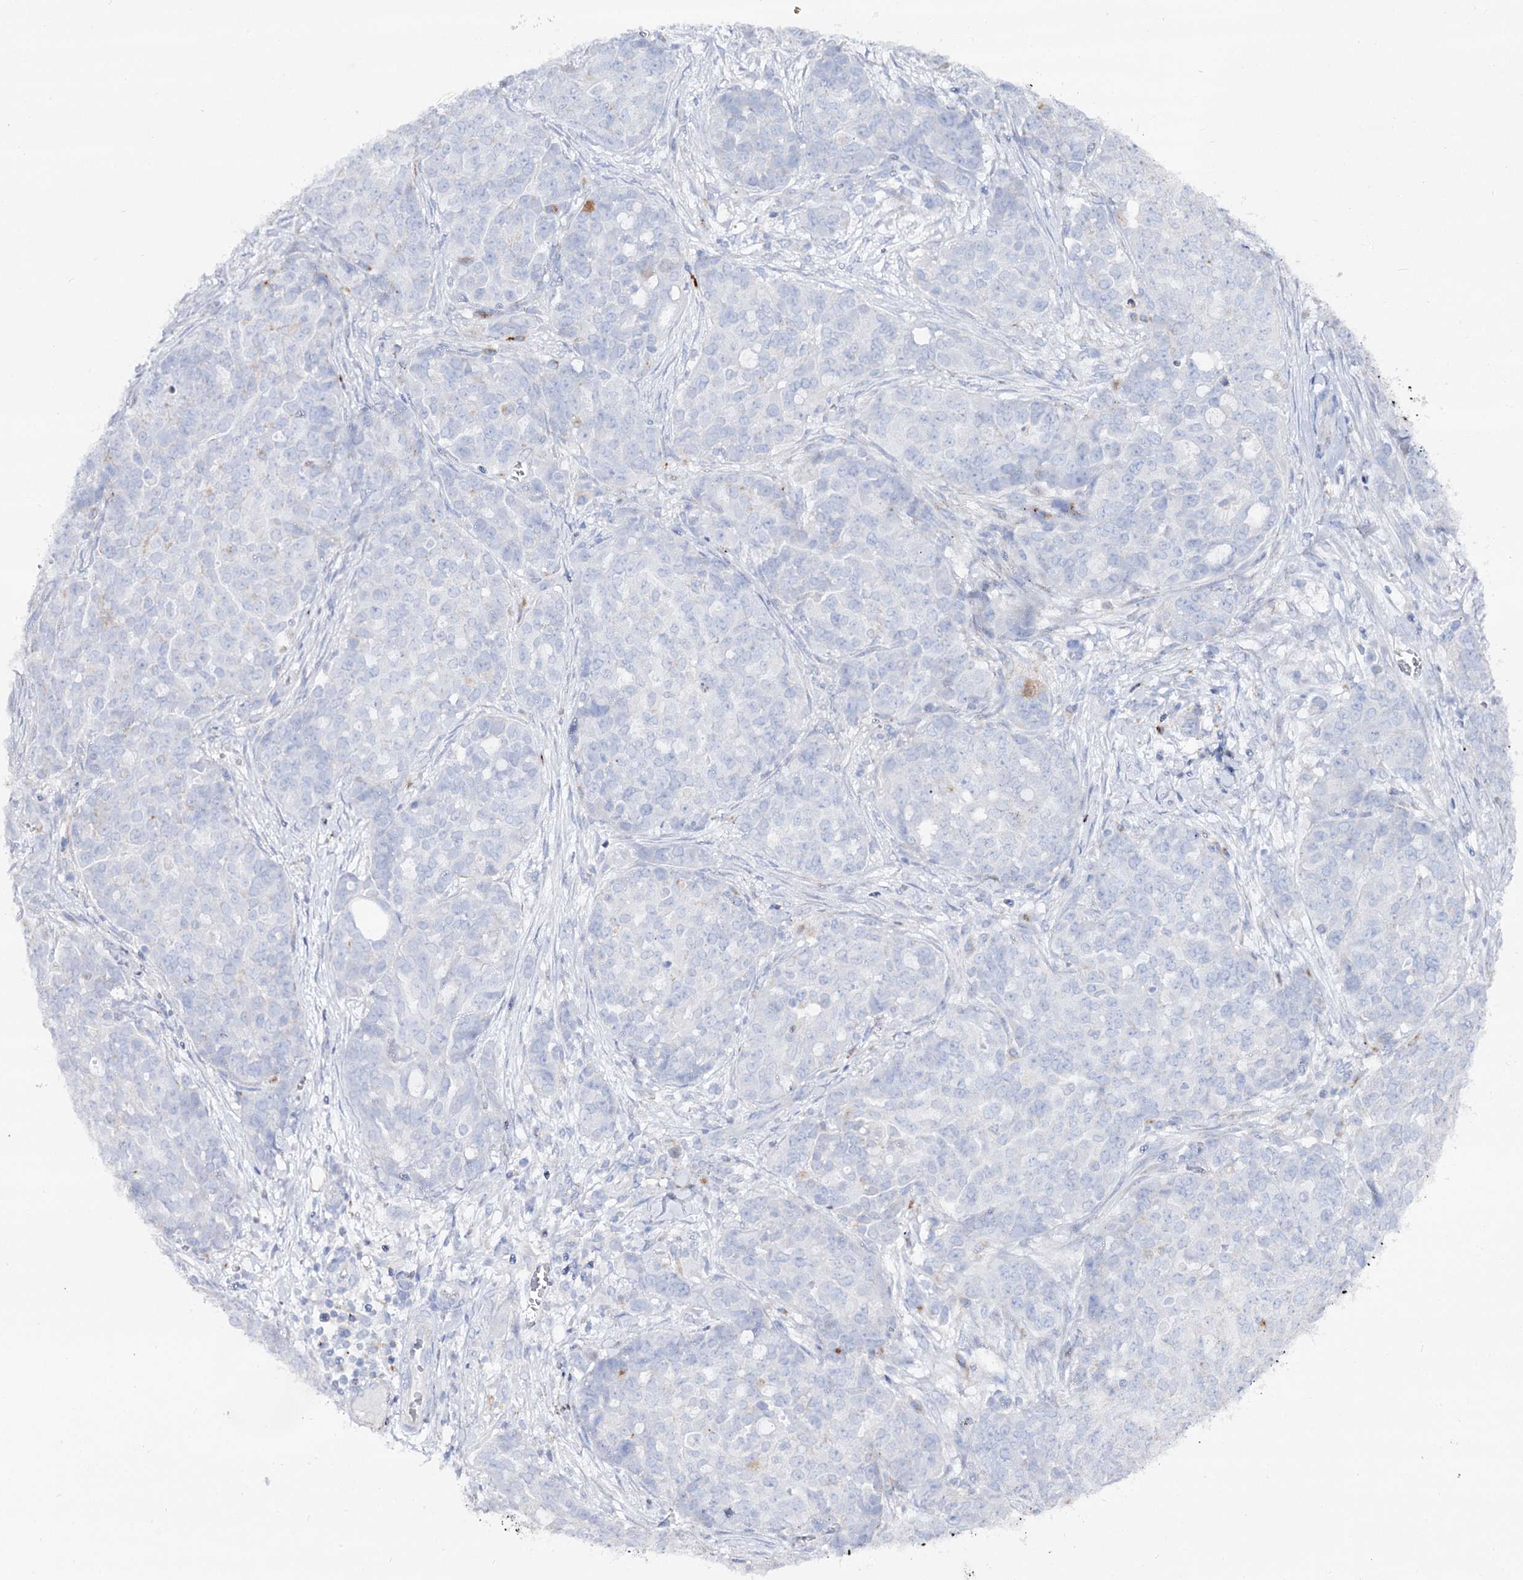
{"staining": {"intensity": "negative", "quantity": "none", "location": "none"}, "tissue": "ovarian cancer", "cell_type": "Tumor cells", "image_type": "cancer", "snomed": [{"axis": "morphology", "description": "Cystadenocarcinoma, serous, NOS"}, {"axis": "topography", "description": "Soft tissue"}, {"axis": "topography", "description": "Ovary"}], "caption": "This image is of ovarian serous cystadenocarcinoma stained with IHC to label a protein in brown with the nuclei are counter-stained blue. There is no positivity in tumor cells. (DAB immunohistochemistry (IHC), high magnification).", "gene": "SLC3A1", "patient": {"sex": "female", "age": 57}}